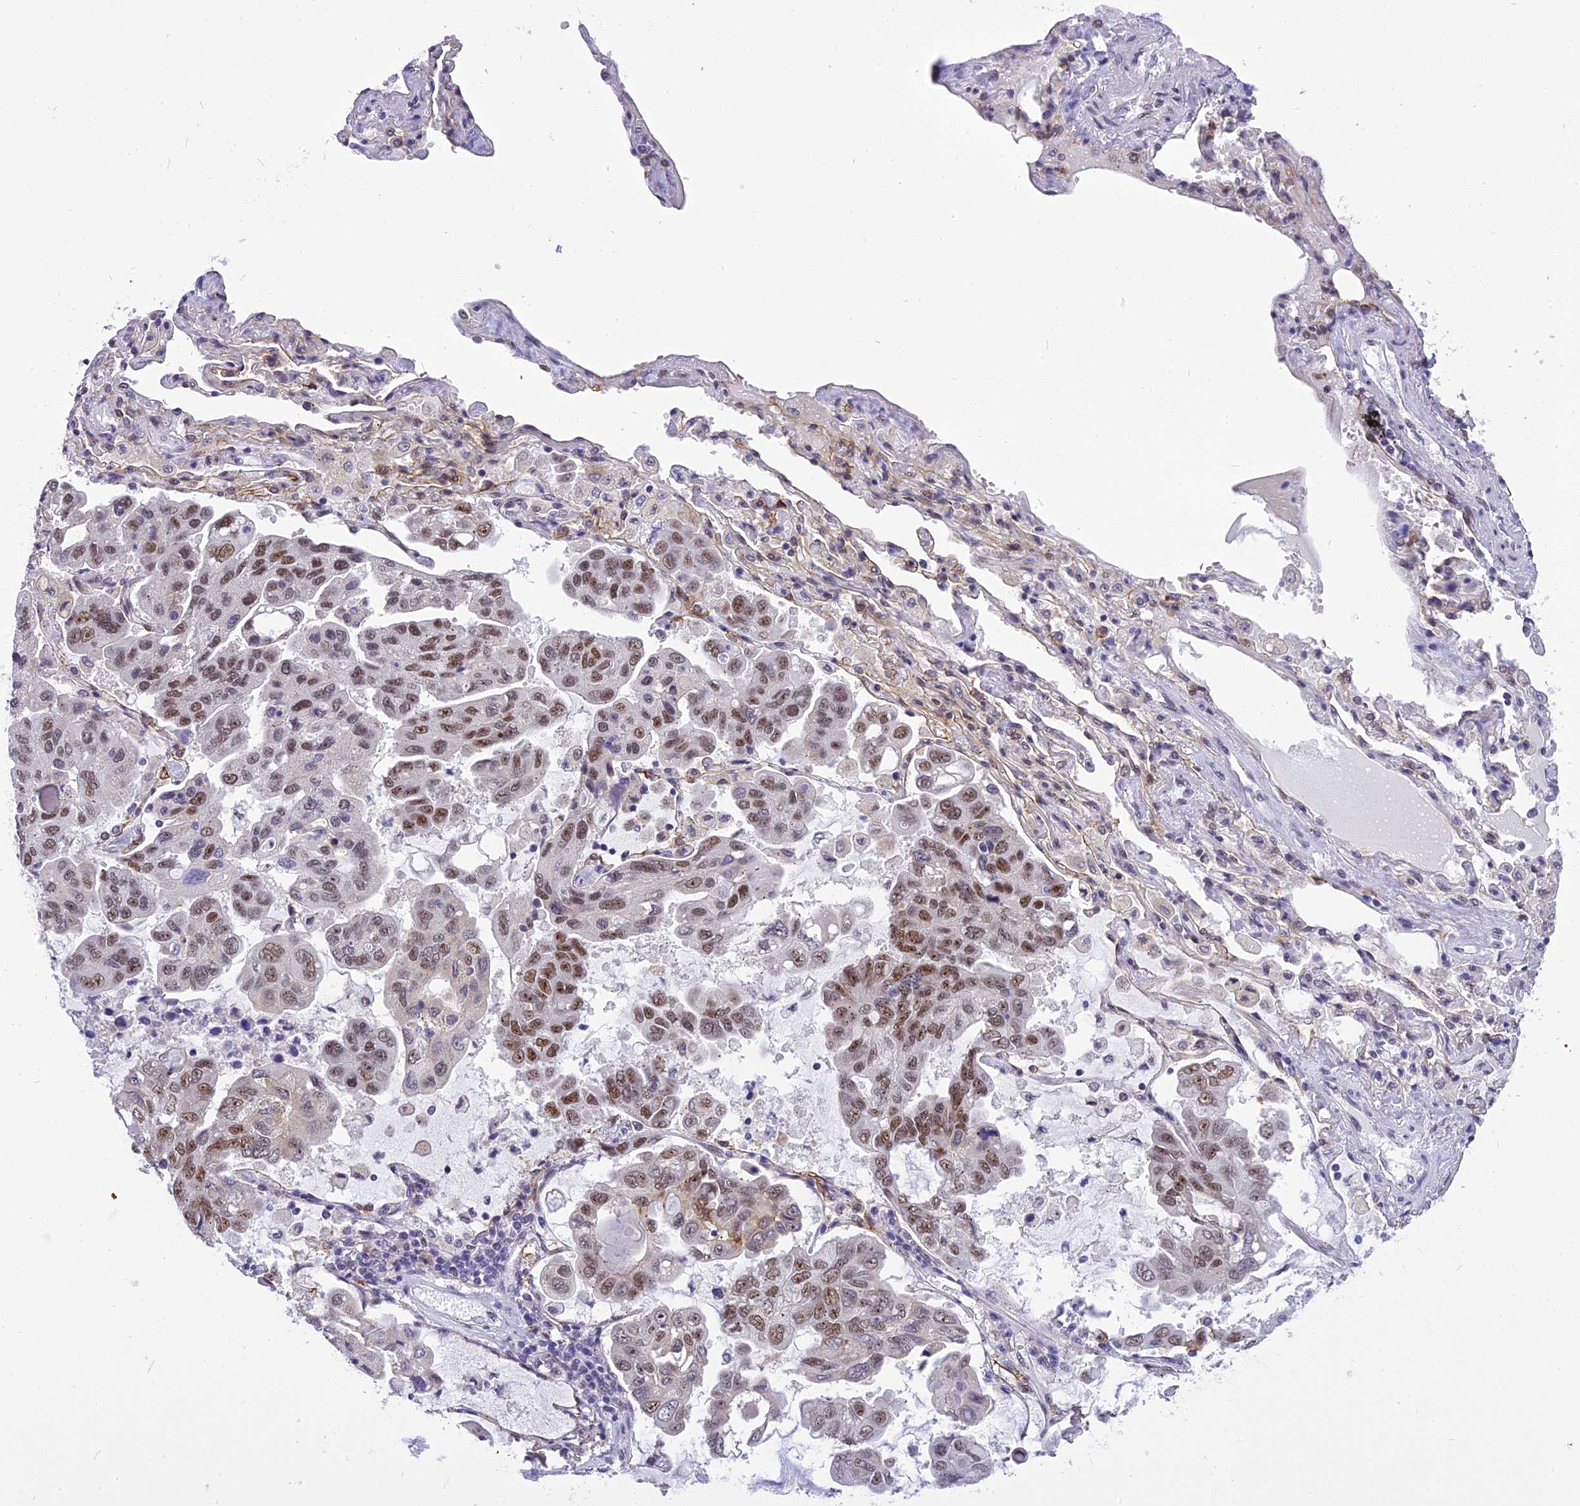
{"staining": {"intensity": "moderate", "quantity": ">75%", "location": "nuclear"}, "tissue": "lung cancer", "cell_type": "Tumor cells", "image_type": "cancer", "snomed": [{"axis": "morphology", "description": "Adenocarcinoma, NOS"}, {"axis": "topography", "description": "Lung"}], "caption": "IHC histopathology image of human lung cancer (adenocarcinoma) stained for a protein (brown), which exhibits medium levels of moderate nuclear staining in about >75% of tumor cells.", "gene": "IRF2BP1", "patient": {"sex": "male", "age": 64}}